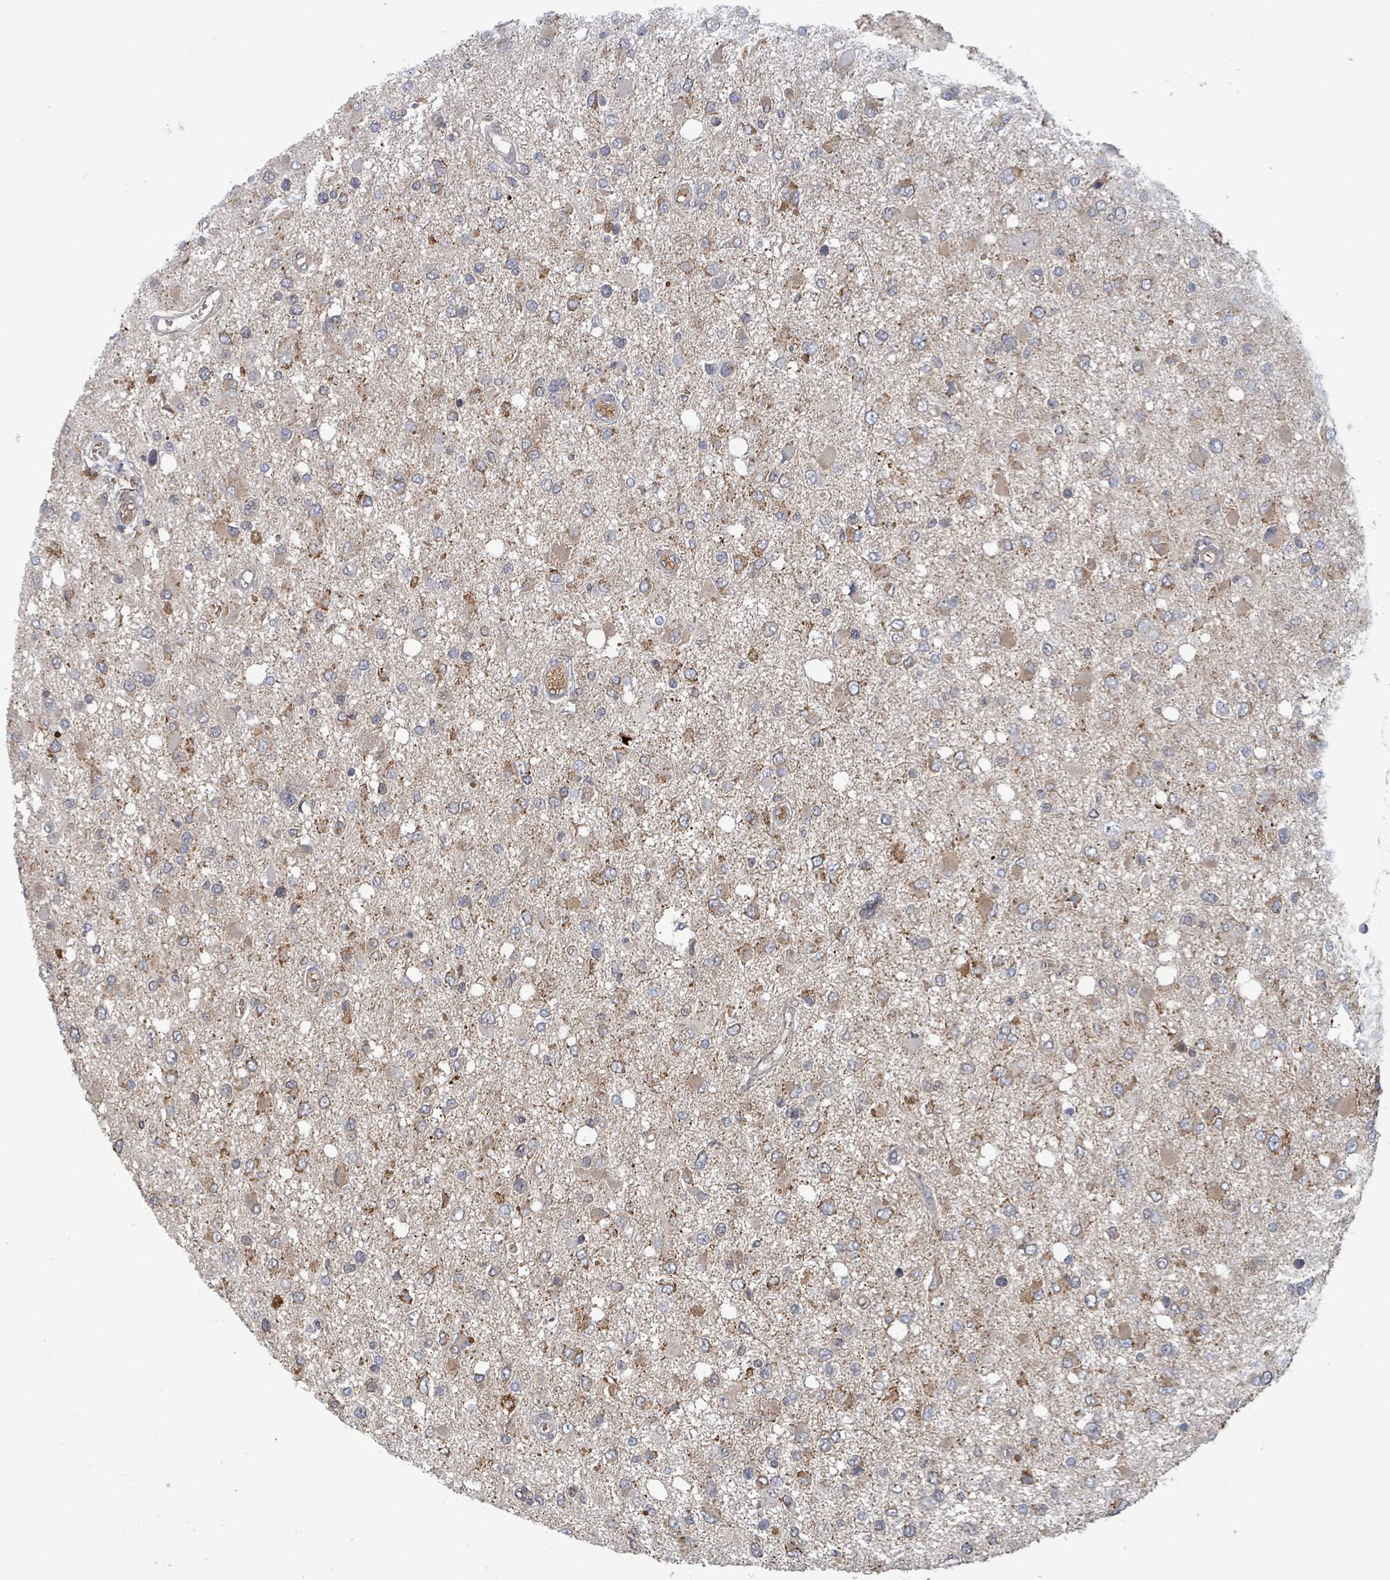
{"staining": {"intensity": "weak", "quantity": "25%-75%", "location": "cytoplasmic/membranous"}, "tissue": "glioma", "cell_type": "Tumor cells", "image_type": "cancer", "snomed": [{"axis": "morphology", "description": "Glioma, malignant, High grade"}, {"axis": "topography", "description": "Brain"}], "caption": "Glioma stained for a protein shows weak cytoplasmic/membranous positivity in tumor cells.", "gene": "GRM8", "patient": {"sex": "male", "age": 53}}